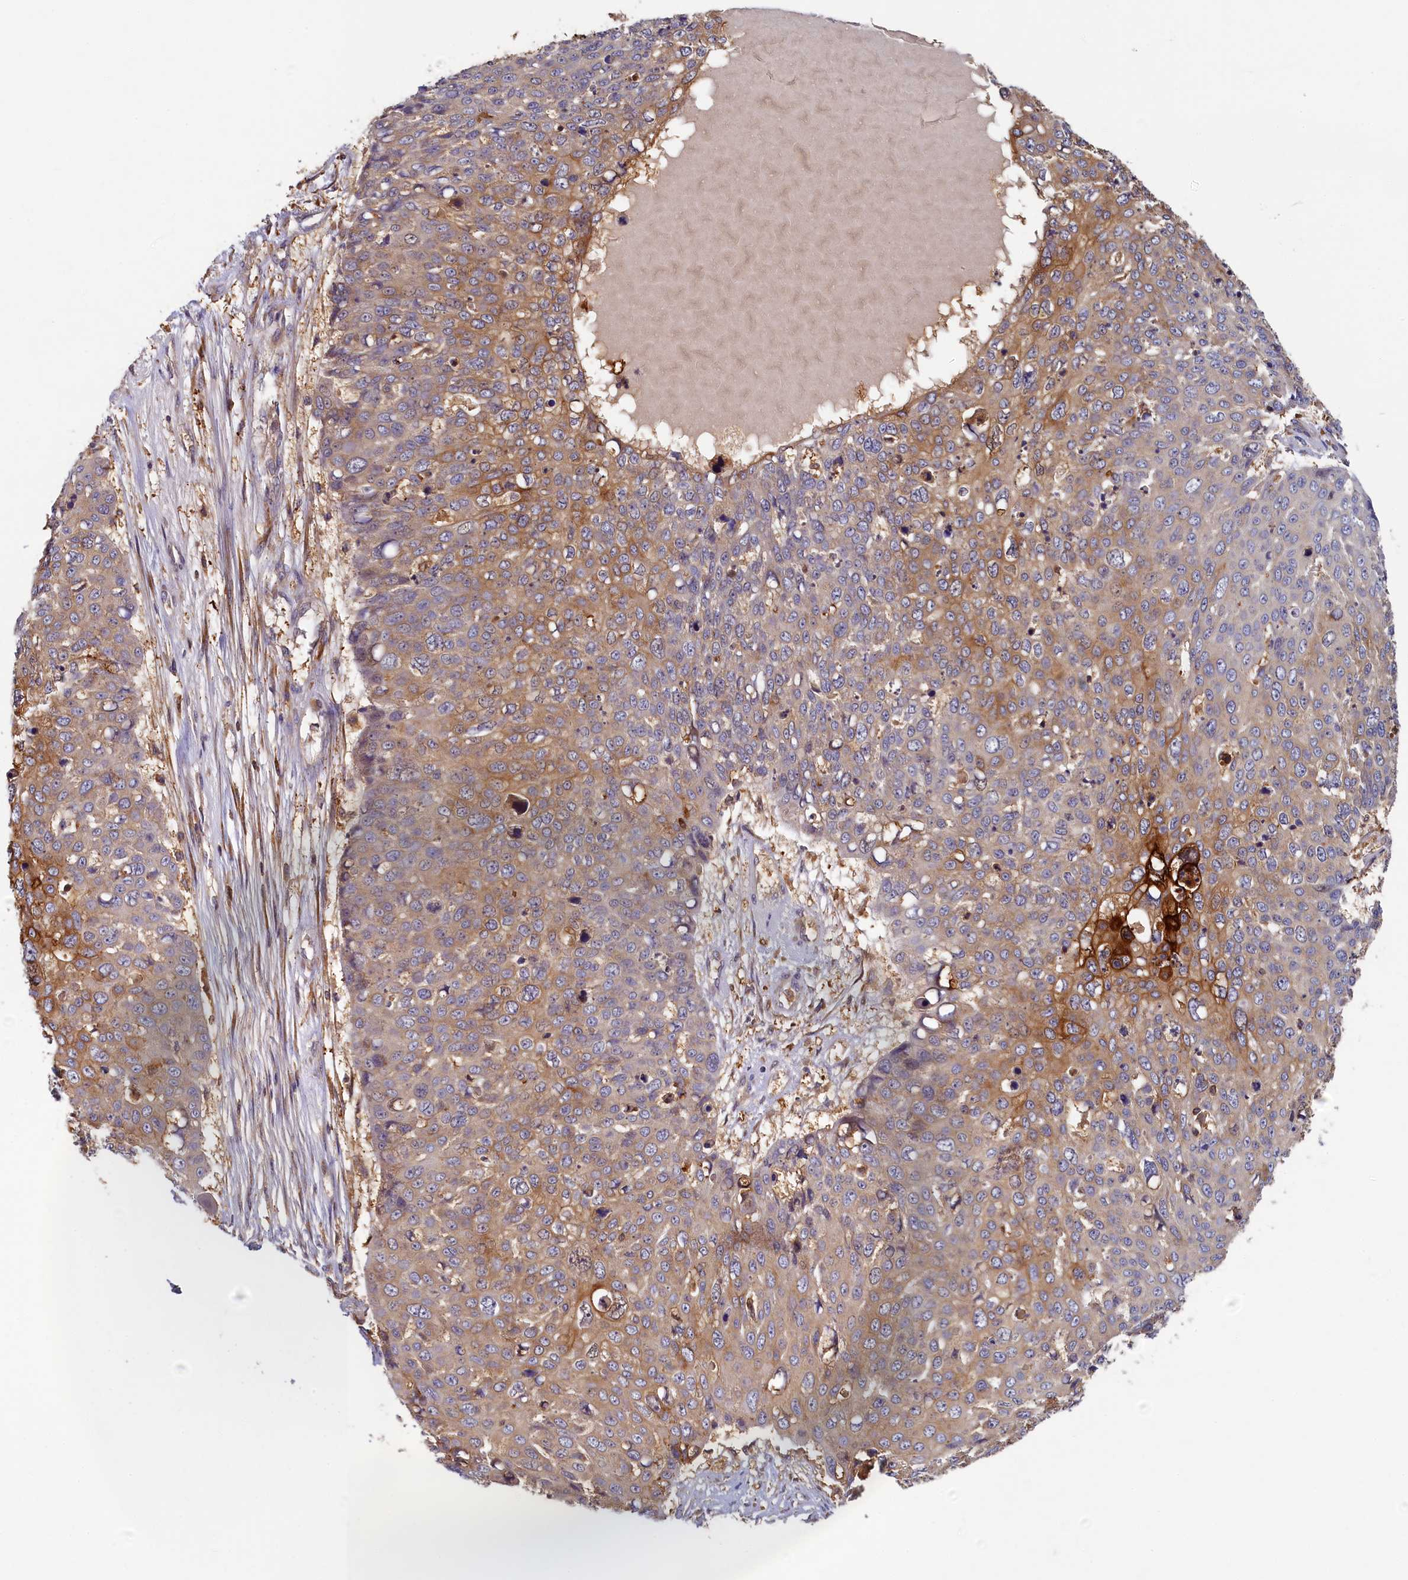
{"staining": {"intensity": "moderate", "quantity": ">75%", "location": "cytoplasmic/membranous"}, "tissue": "skin cancer", "cell_type": "Tumor cells", "image_type": "cancer", "snomed": [{"axis": "morphology", "description": "Squamous cell carcinoma, NOS"}, {"axis": "topography", "description": "Skin"}], "caption": "A brown stain shows moderate cytoplasmic/membranous positivity of a protein in human squamous cell carcinoma (skin) tumor cells.", "gene": "TIMM8B", "patient": {"sex": "male", "age": 71}}